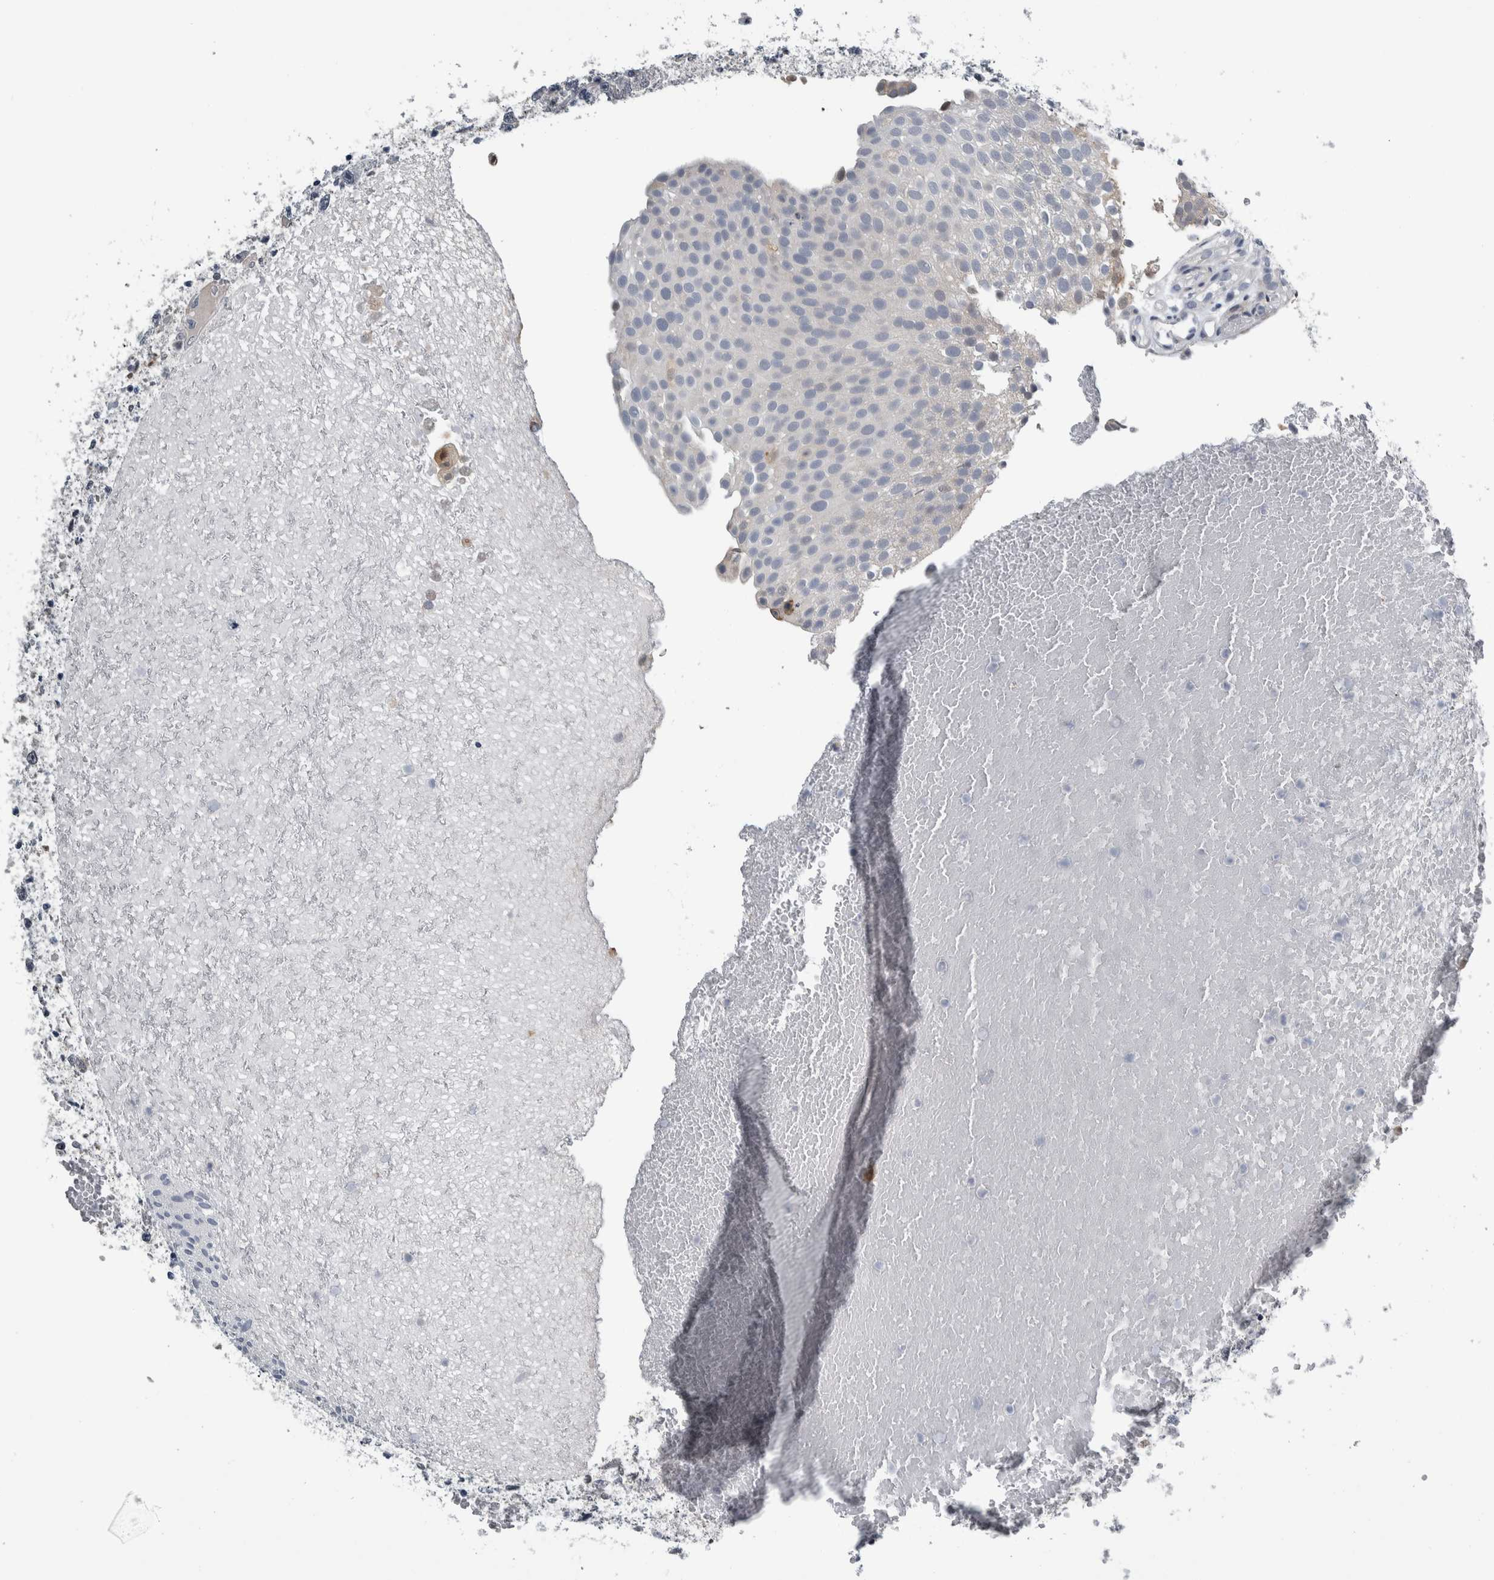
{"staining": {"intensity": "moderate", "quantity": "<25%", "location": "cytoplasmic/membranous"}, "tissue": "urothelial cancer", "cell_type": "Tumor cells", "image_type": "cancer", "snomed": [{"axis": "morphology", "description": "Urothelial carcinoma, Low grade"}, {"axis": "topography", "description": "Urinary bladder"}], "caption": "The photomicrograph reveals staining of urothelial carcinoma (low-grade), revealing moderate cytoplasmic/membranous protein positivity (brown color) within tumor cells.", "gene": "COL14A1", "patient": {"sex": "male", "age": 78}}